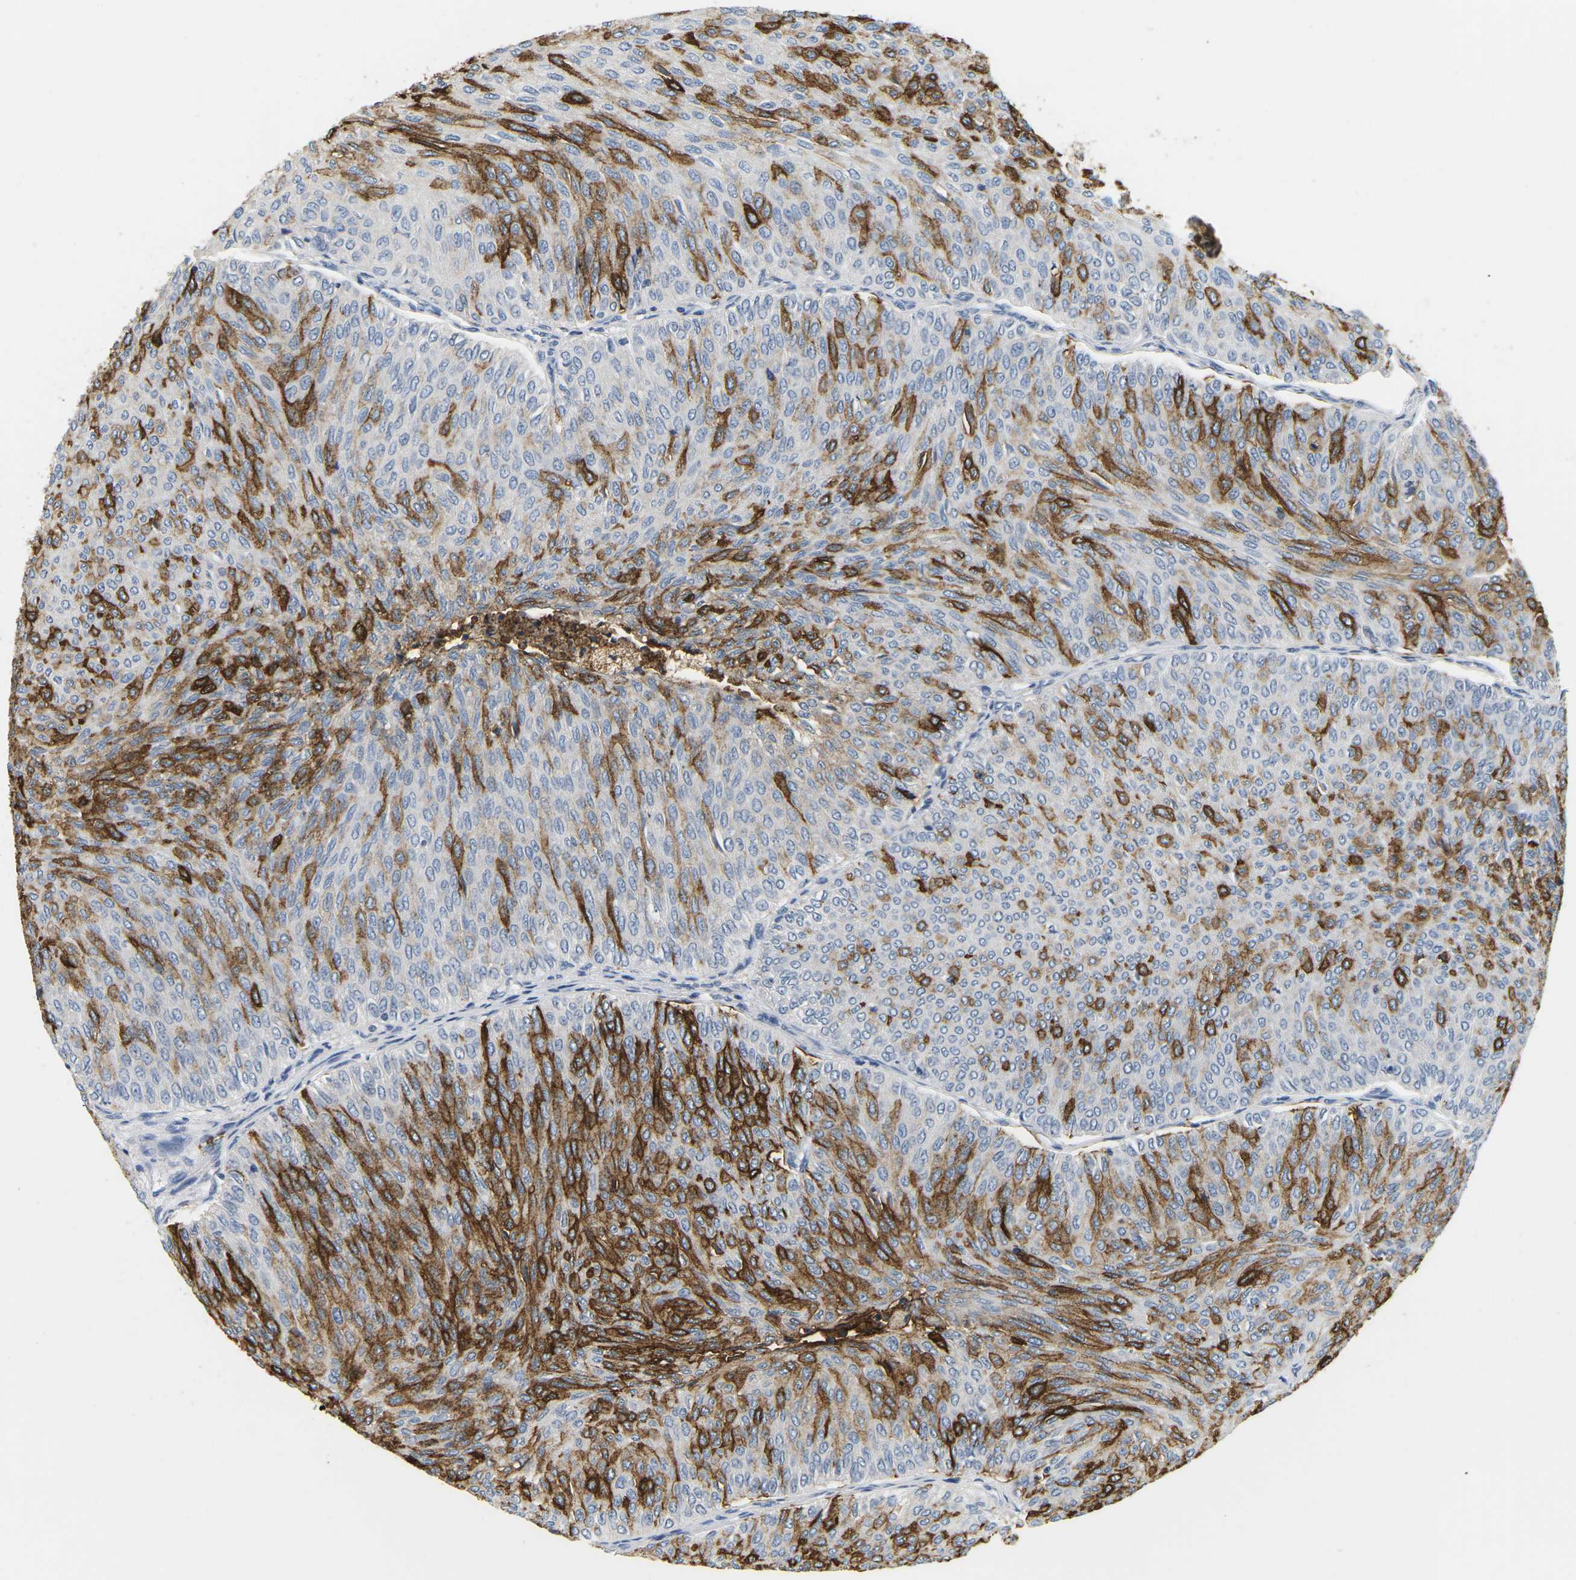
{"staining": {"intensity": "strong", "quantity": "25%-75%", "location": "cytoplasmic/membranous"}, "tissue": "urothelial cancer", "cell_type": "Tumor cells", "image_type": "cancer", "snomed": [{"axis": "morphology", "description": "Urothelial carcinoma, Low grade"}, {"axis": "topography", "description": "Urinary bladder"}], "caption": "Urothelial carcinoma (low-grade) was stained to show a protein in brown. There is high levels of strong cytoplasmic/membranous staining in about 25%-75% of tumor cells. The protein is shown in brown color, while the nuclei are stained blue.", "gene": "ADM", "patient": {"sex": "male", "age": 78}}